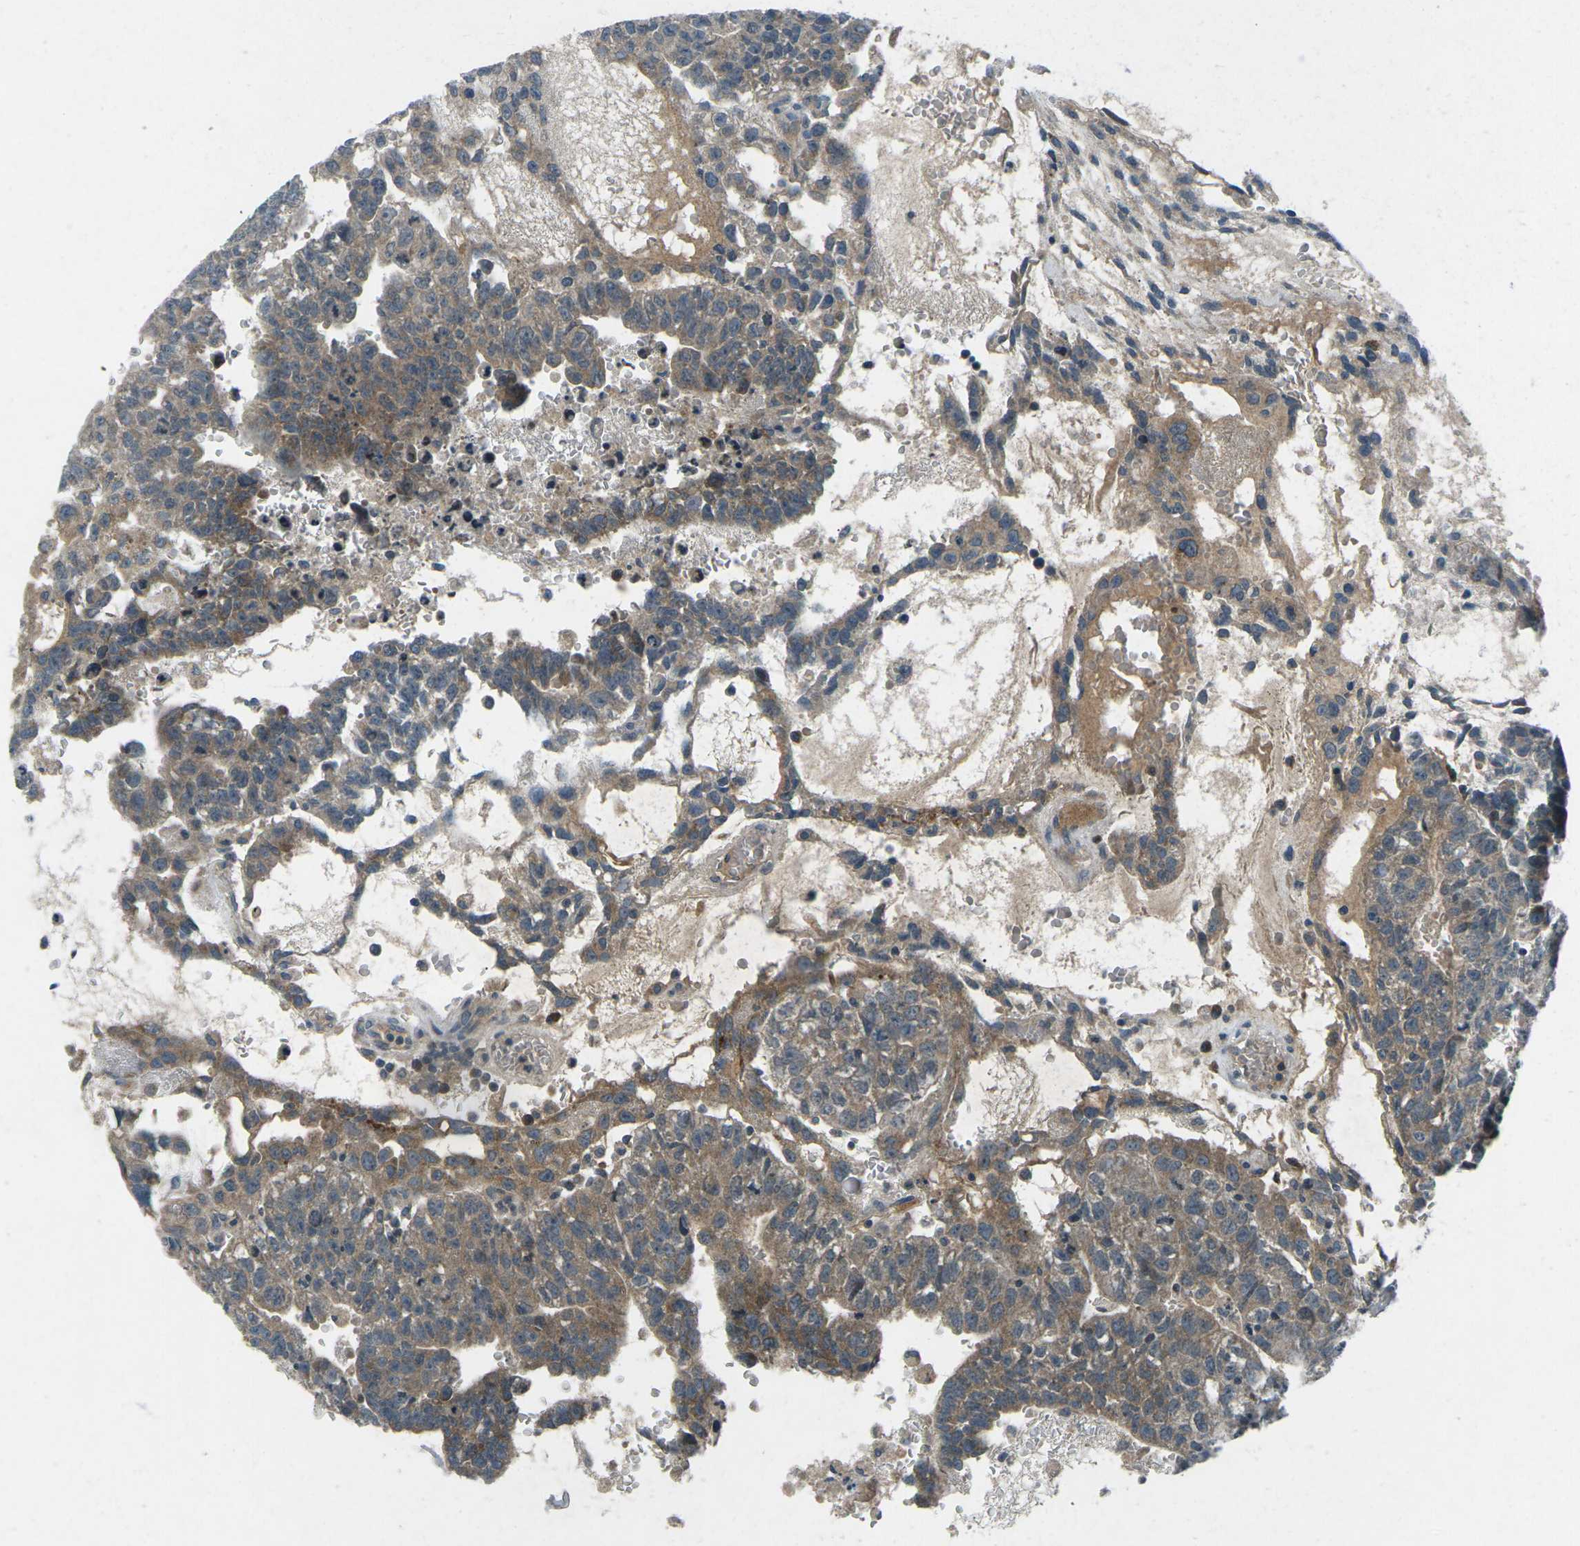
{"staining": {"intensity": "moderate", "quantity": "25%-75%", "location": "cytoplasmic/membranous"}, "tissue": "testis cancer", "cell_type": "Tumor cells", "image_type": "cancer", "snomed": [{"axis": "morphology", "description": "Seminoma, NOS"}, {"axis": "morphology", "description": "Carcinoma, Embryonal, NOS"}, {"axis": "topography", "description": "Testis"}], "caption": "Immunohistochemical staining of human testis cancer (seminoma) exhibits medium levels of moderate cytoplasmic/membranous positivity in about 25%-75% of tumor cells. (DAB = brown stain, brightfield microscopy at high magnification).", "gene": "CDK16", "patient": {"sex": "male", "age": 52}}